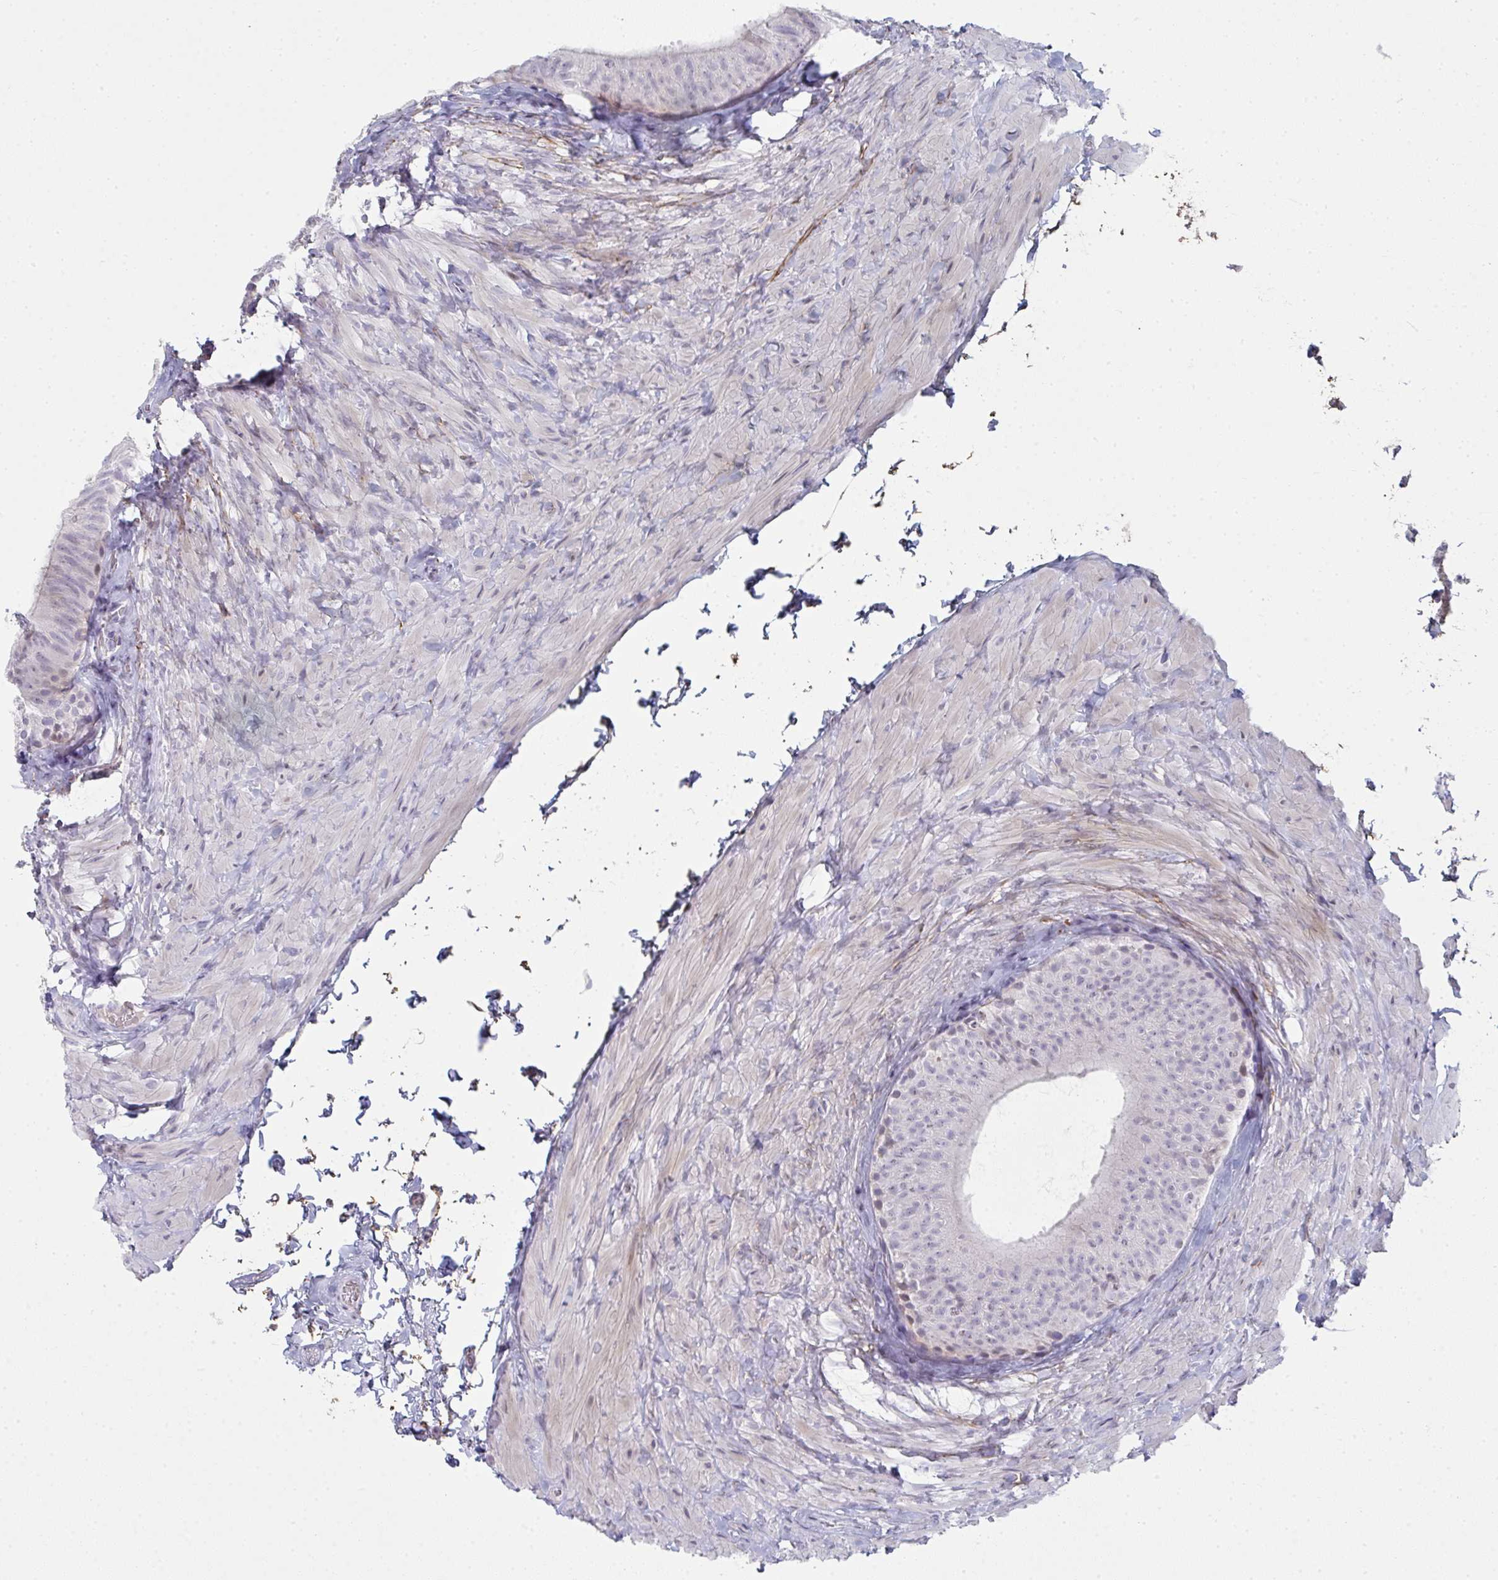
{"staining": {"intensity": "negative", "quantity": "none", "location": "none"}, "tissue": "epididymis", "cell_type": "Glandular cells", "image_type": "normal", "snomed": [{"axis": "morphology", "description": "Normal tissue, NOS"}, {"axis": "topography", "description": "Epididymis, spermatic cord, NOS"}, {"axis": "topography", "description": "Epididymis"}], "caption": "This is a histopathology image of immunohistochemistry (IHC) staining of unremarkable epididymis, which shows no expression in glandular cells.", "gene": "A1CF", "patient": {"sex": "male", "age": 31}}